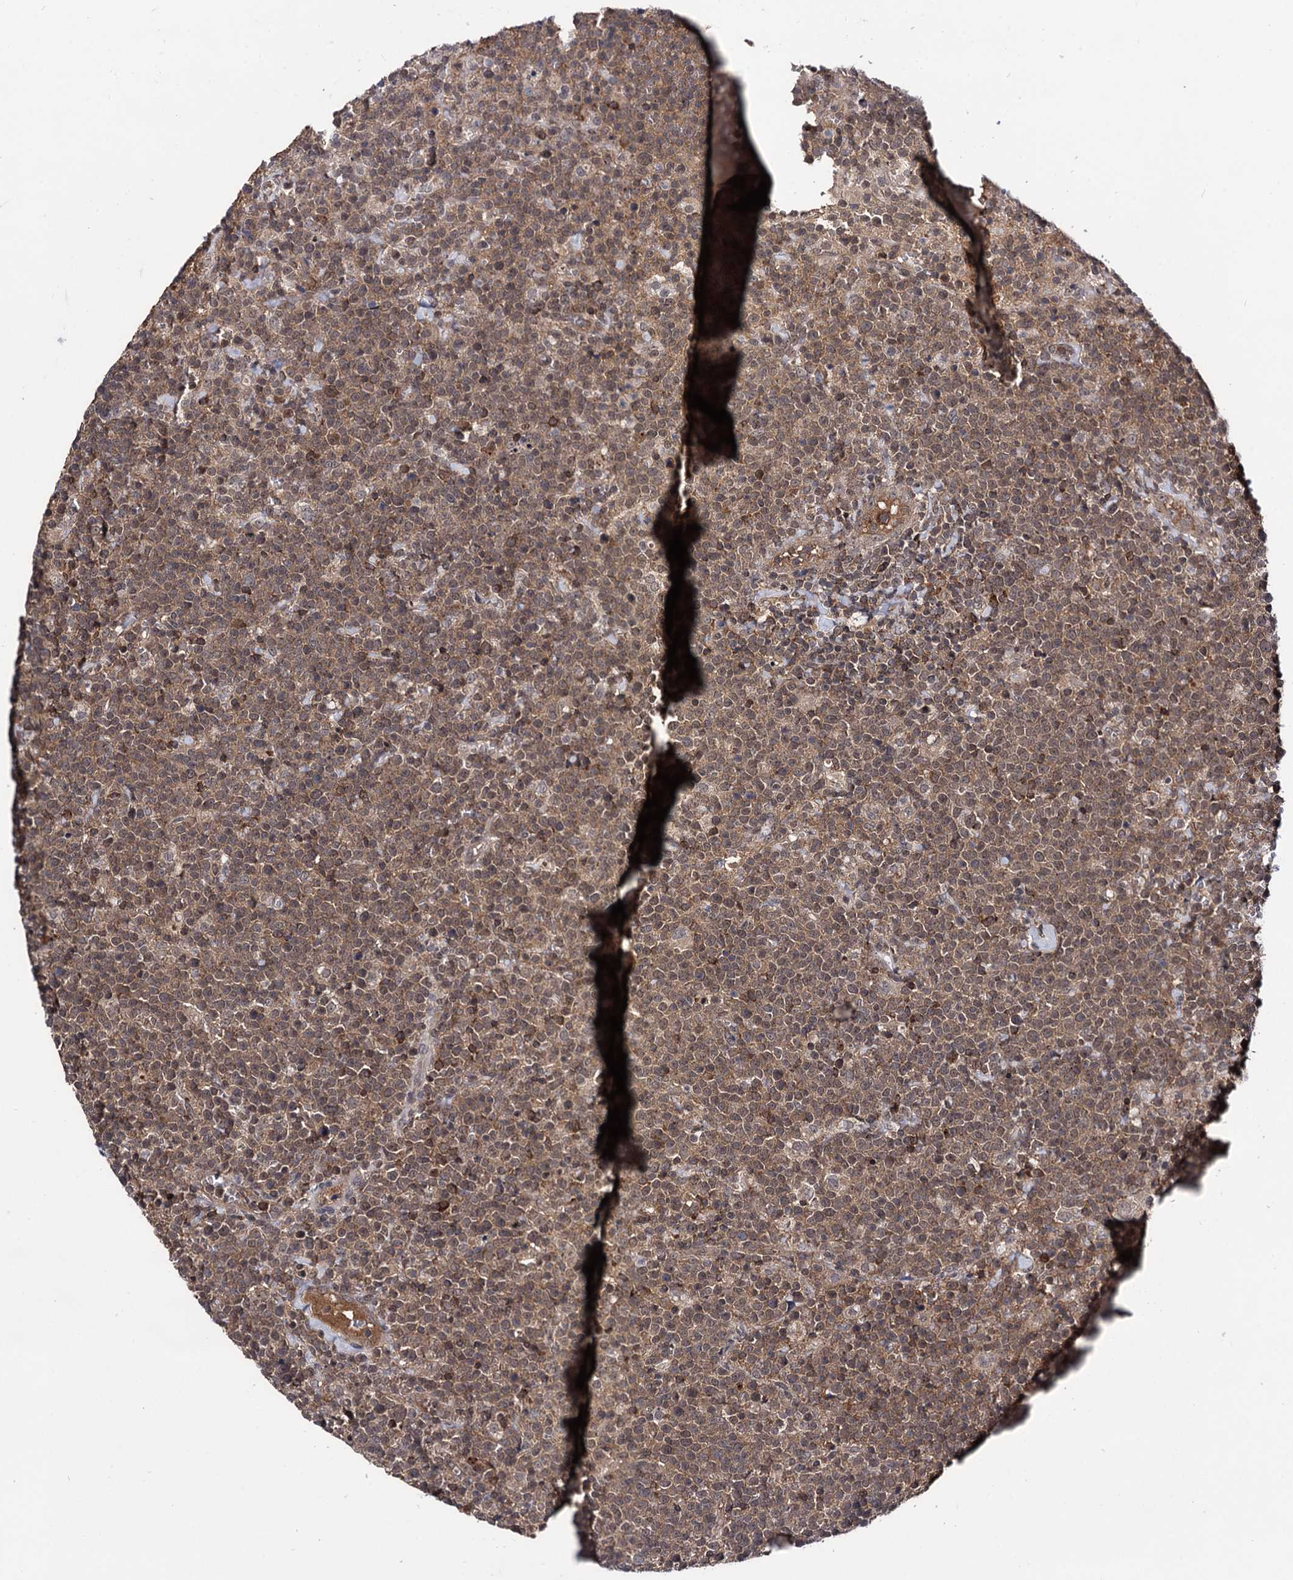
{"staining": {"intensity": "moderate", "quantity": ">75%", "location": "cytoplasmic/membranous,nuclear"}, "tissue": "lymphoma", "cell_type": "Tumor cells", "image_type": "cancer", "snomed": [{"axis": "morphology", "description": "Malignant lymphoma, non-Hodgkin's type, High grade"}, {"axis": "topography", "description": "Lymph node"}], "caption": "Lymphoma was stained to show a protein in brown. There is medium levels of moderate cytoplasmic/membranous and nuclear staining in approximately >75% of tumor cells.", "gene": "MICAL2", "patient": {"sex": "male", "age": 61}}